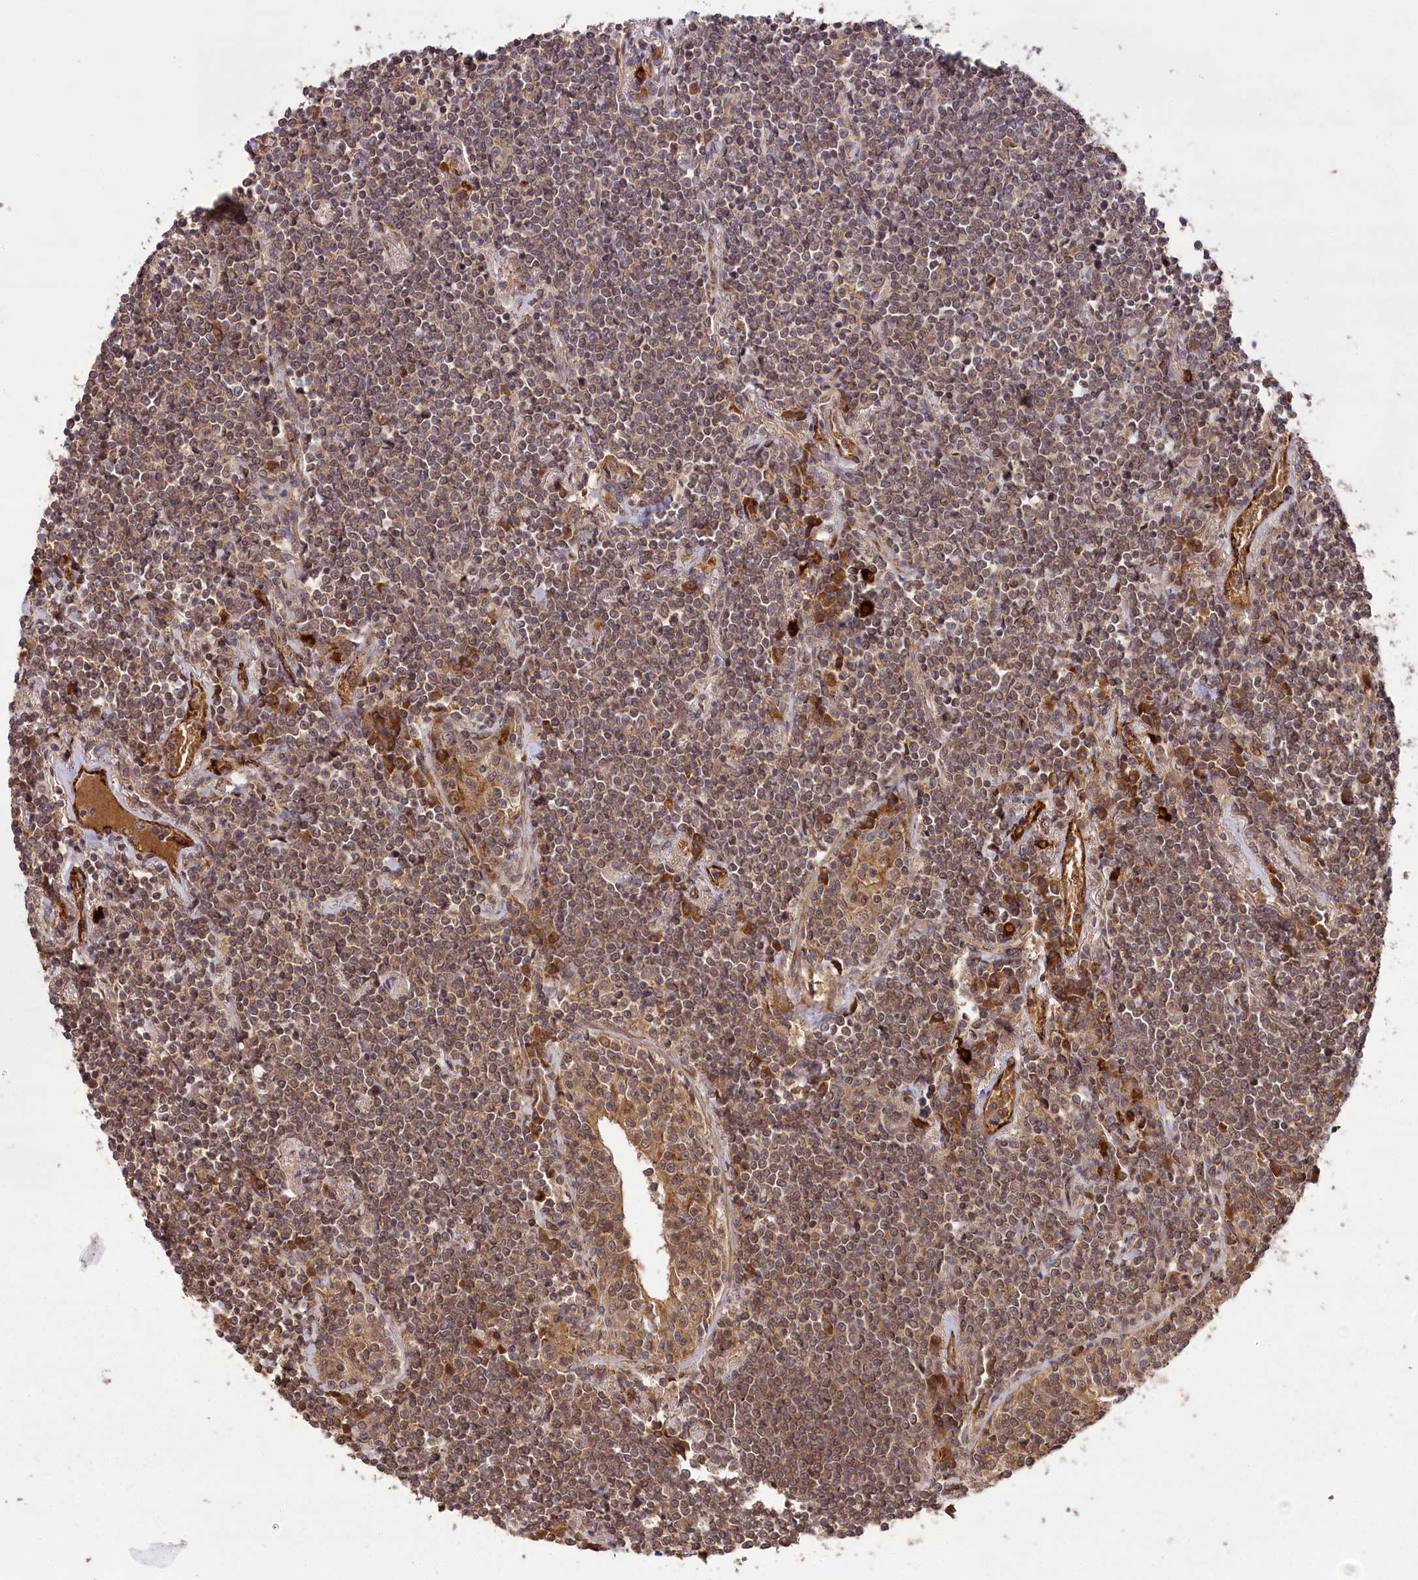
{"staining": {"intensity": "weak", "quantity": ">75%", "location": "cytoplasmic/membranous"}, "tissue": "lymphoma", "cell_type": "Tumor cells", "image_type": "cancer", "snomed": [{"axis": "morphology", "description": "Malignant lymphoma, non-Hodgkin's type, Low grade"}, {"axis": "topography", "description": "Lung"}], "caption": "Immunohistochemistry (DAB) staining of human low-grade malignant lymphoma, non-Hodgkin's type exhibits weak cytoplasmic/membranous protein positivity in approximately >75% of tumor cells. Using DAB (brown) and hematoxylin (blue) stains, captured at high magnification using brightfield microscopy.", "gene": "CARD19", "patient": {"sex": "female", "age": 71}}